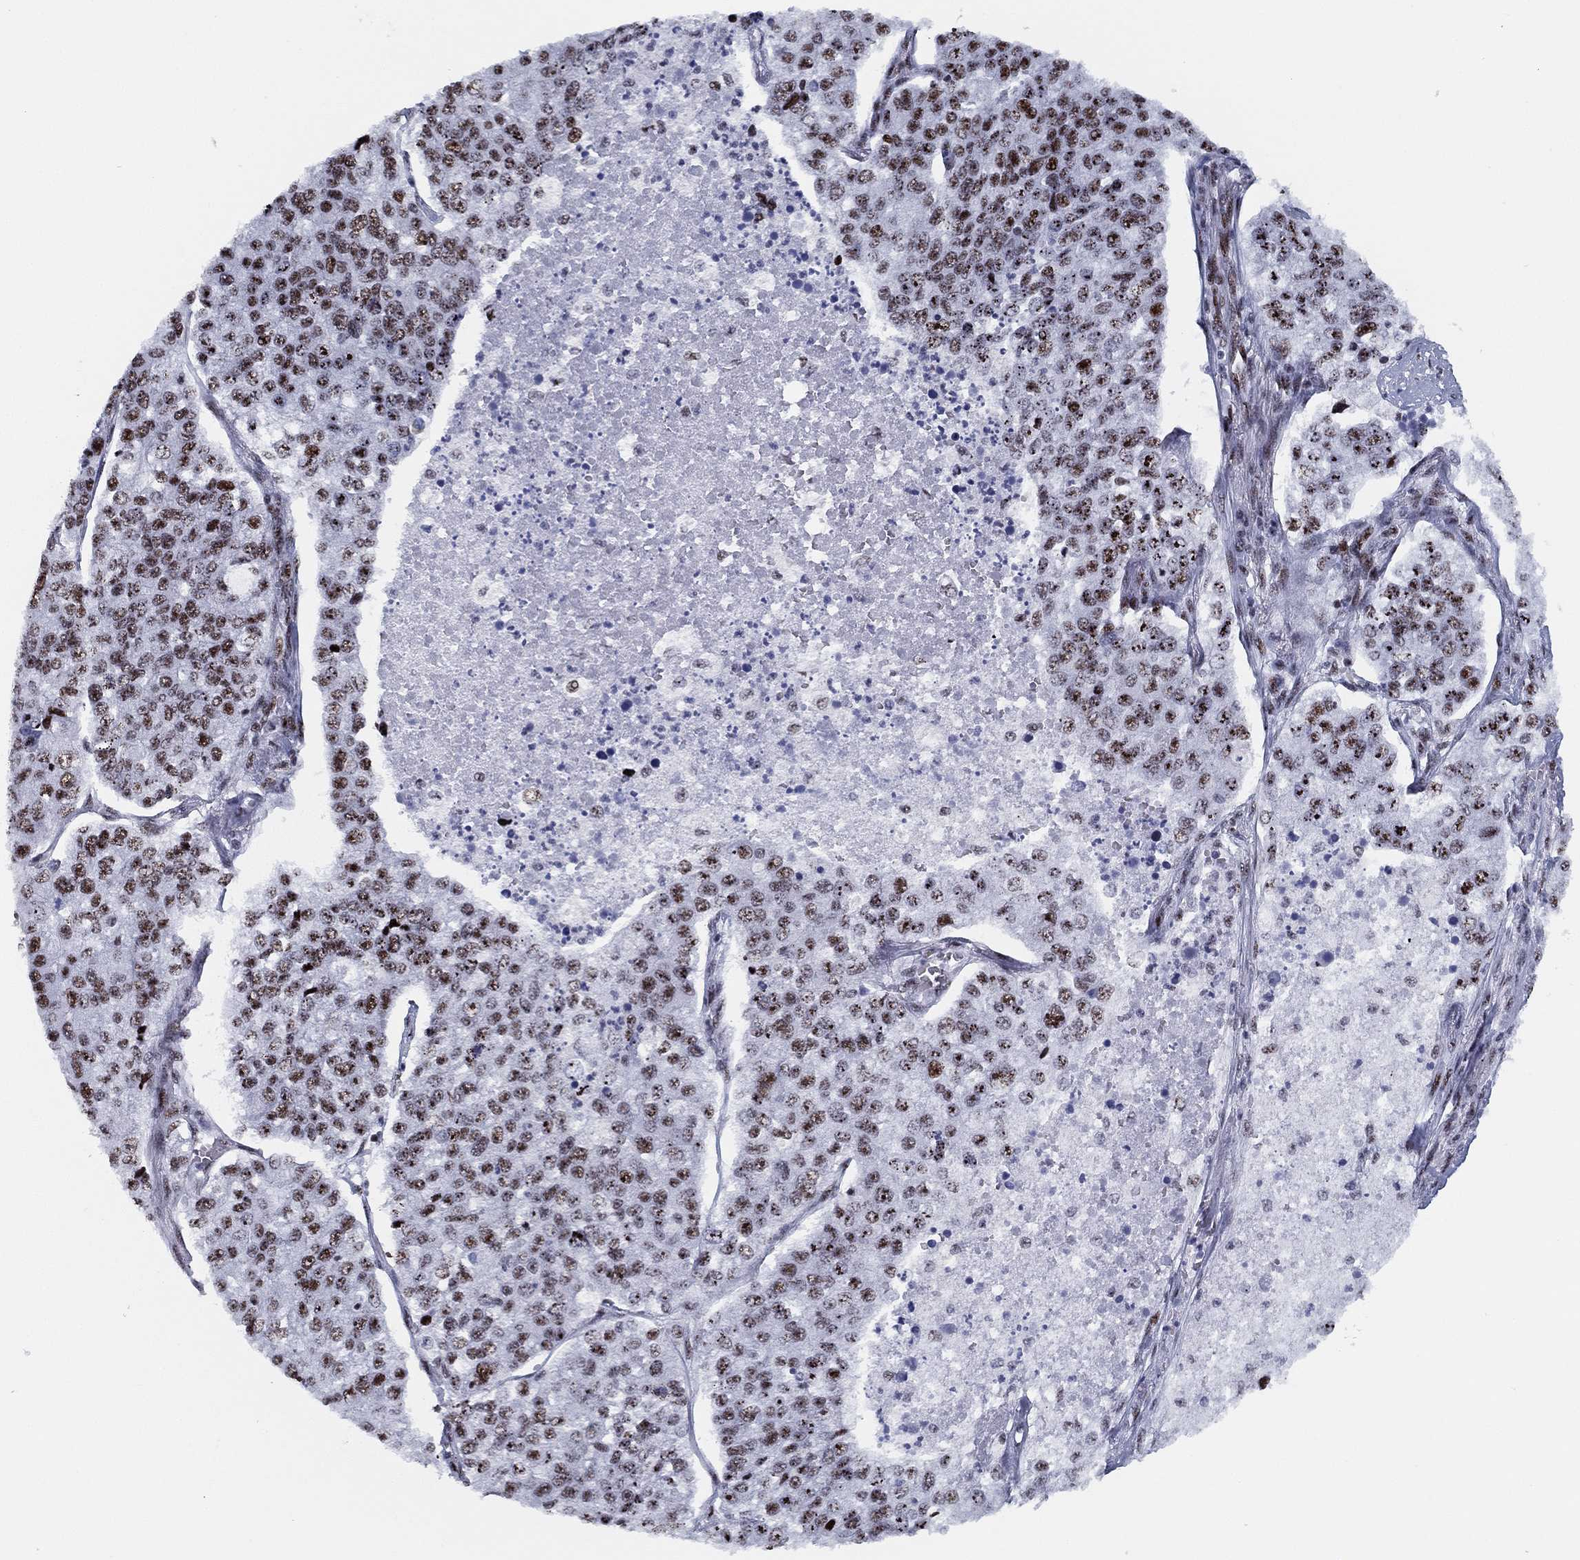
{"staining": {"intensity": "moderate", "quantity": ">75%", "location": "nuclear"}, "tissue": "lung cancer", "cell_type": "Tumor cells", "image_type": "cancer", "snomed": [{"axis": "morphology", "description": "Adenocarcinoma, NOS"}, {"axis": "topography", "description": "Lung"}], "caption": "Tumor cells exhibit medium levels of moderate nuclear positivity in about >75% of cells in lung cancer.", "gene": "CYB561D2", "patient": {"sex": "male", "age": 49}}